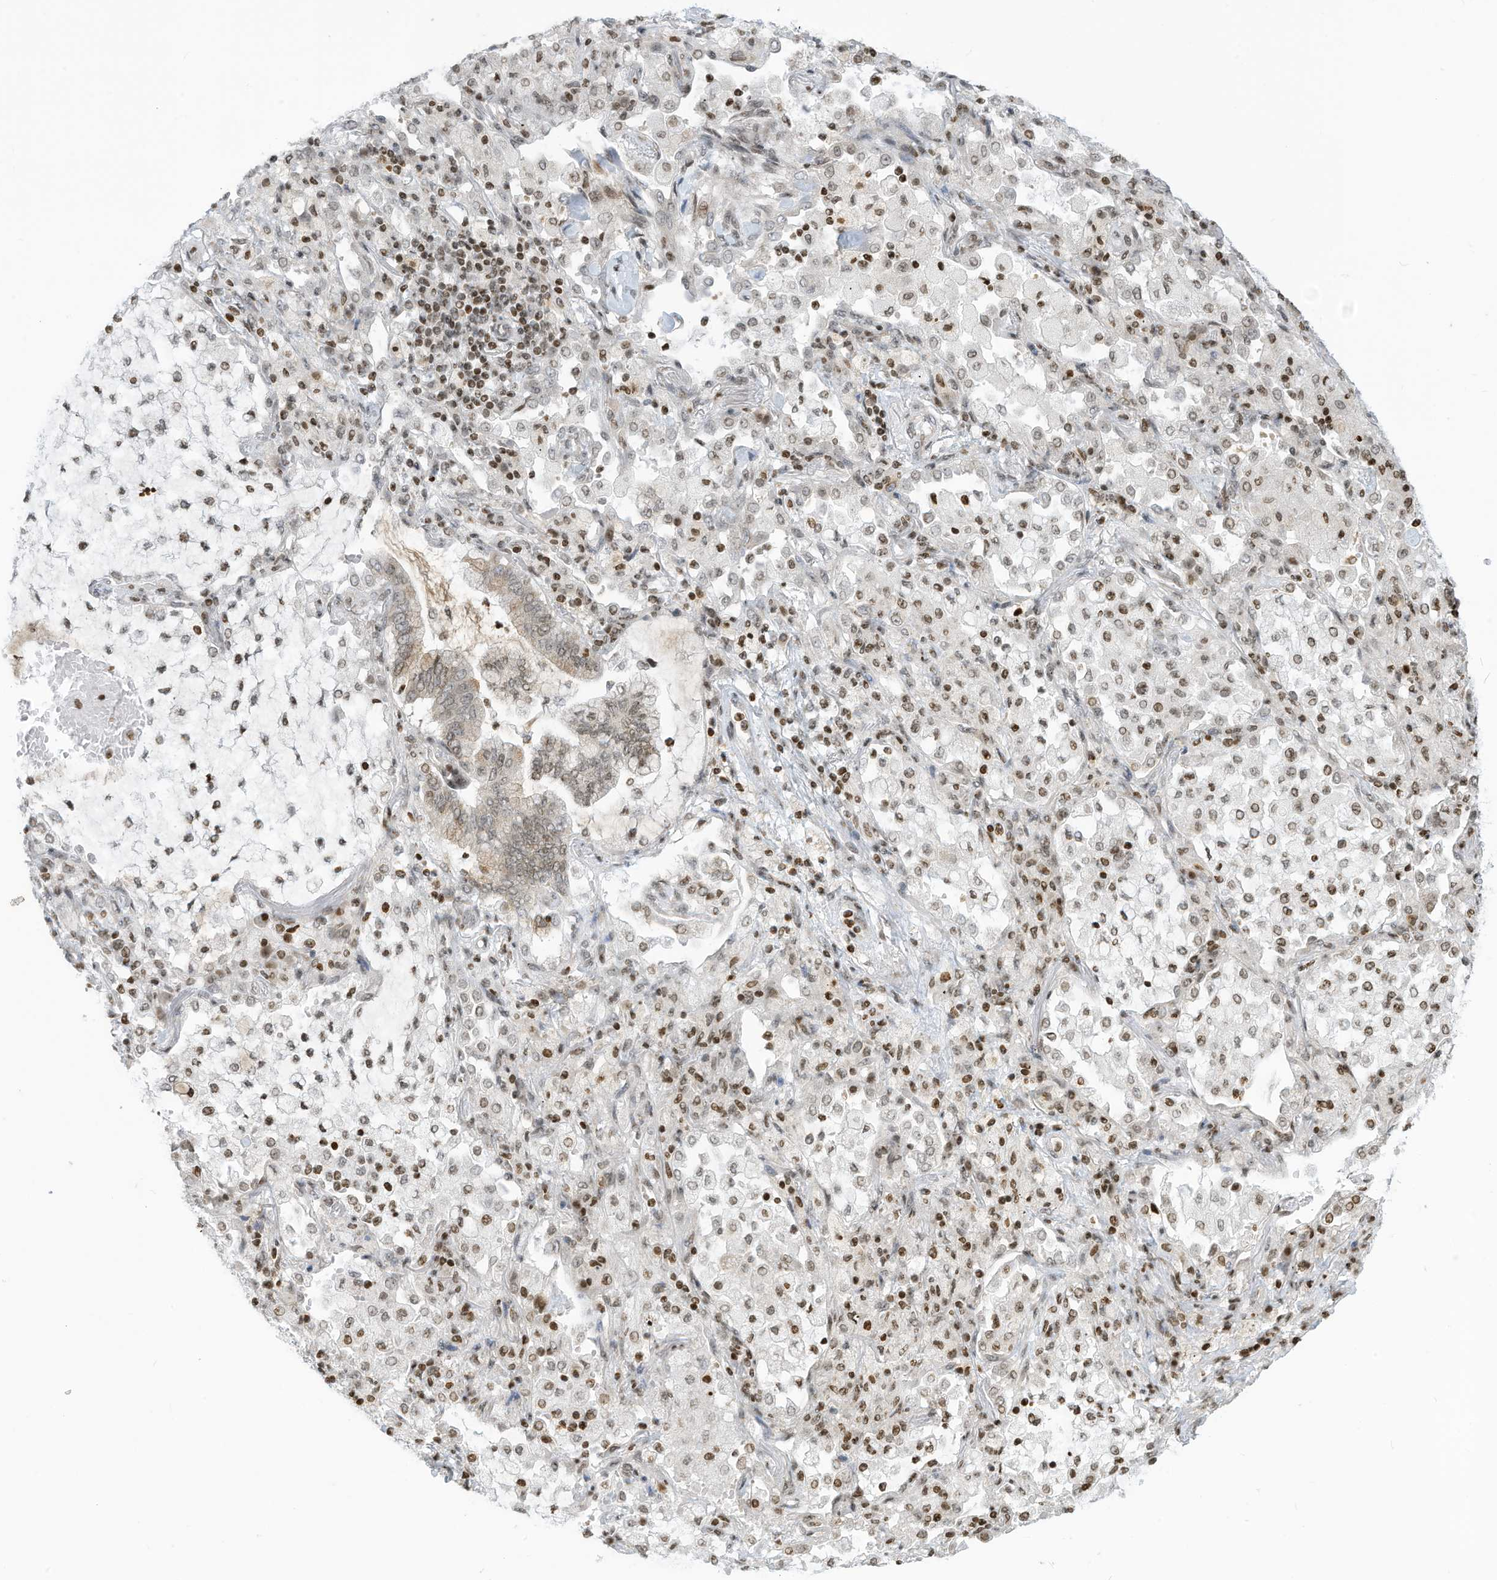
{"staining": {"intensity": "moderate", "quantity": ">75%", "location": "nuclear"}, "tissue": "lung cancer", "cell_type": "Tumor cells", "image_type": "cancer", "snomed": [{"axis": "morphology", "description": "Adenocarcinoma, NOS"}, {"axis": "topography", "description": "Lung"}], "caption": "This photomicrograph reveals IHC staining of lung cancer (adenocarcinoma), with medium moderate nuclear staining in approximately >75% of tumor cells.", "gene": "ADI1", "patient": {"sex": "female", "age": 70}}